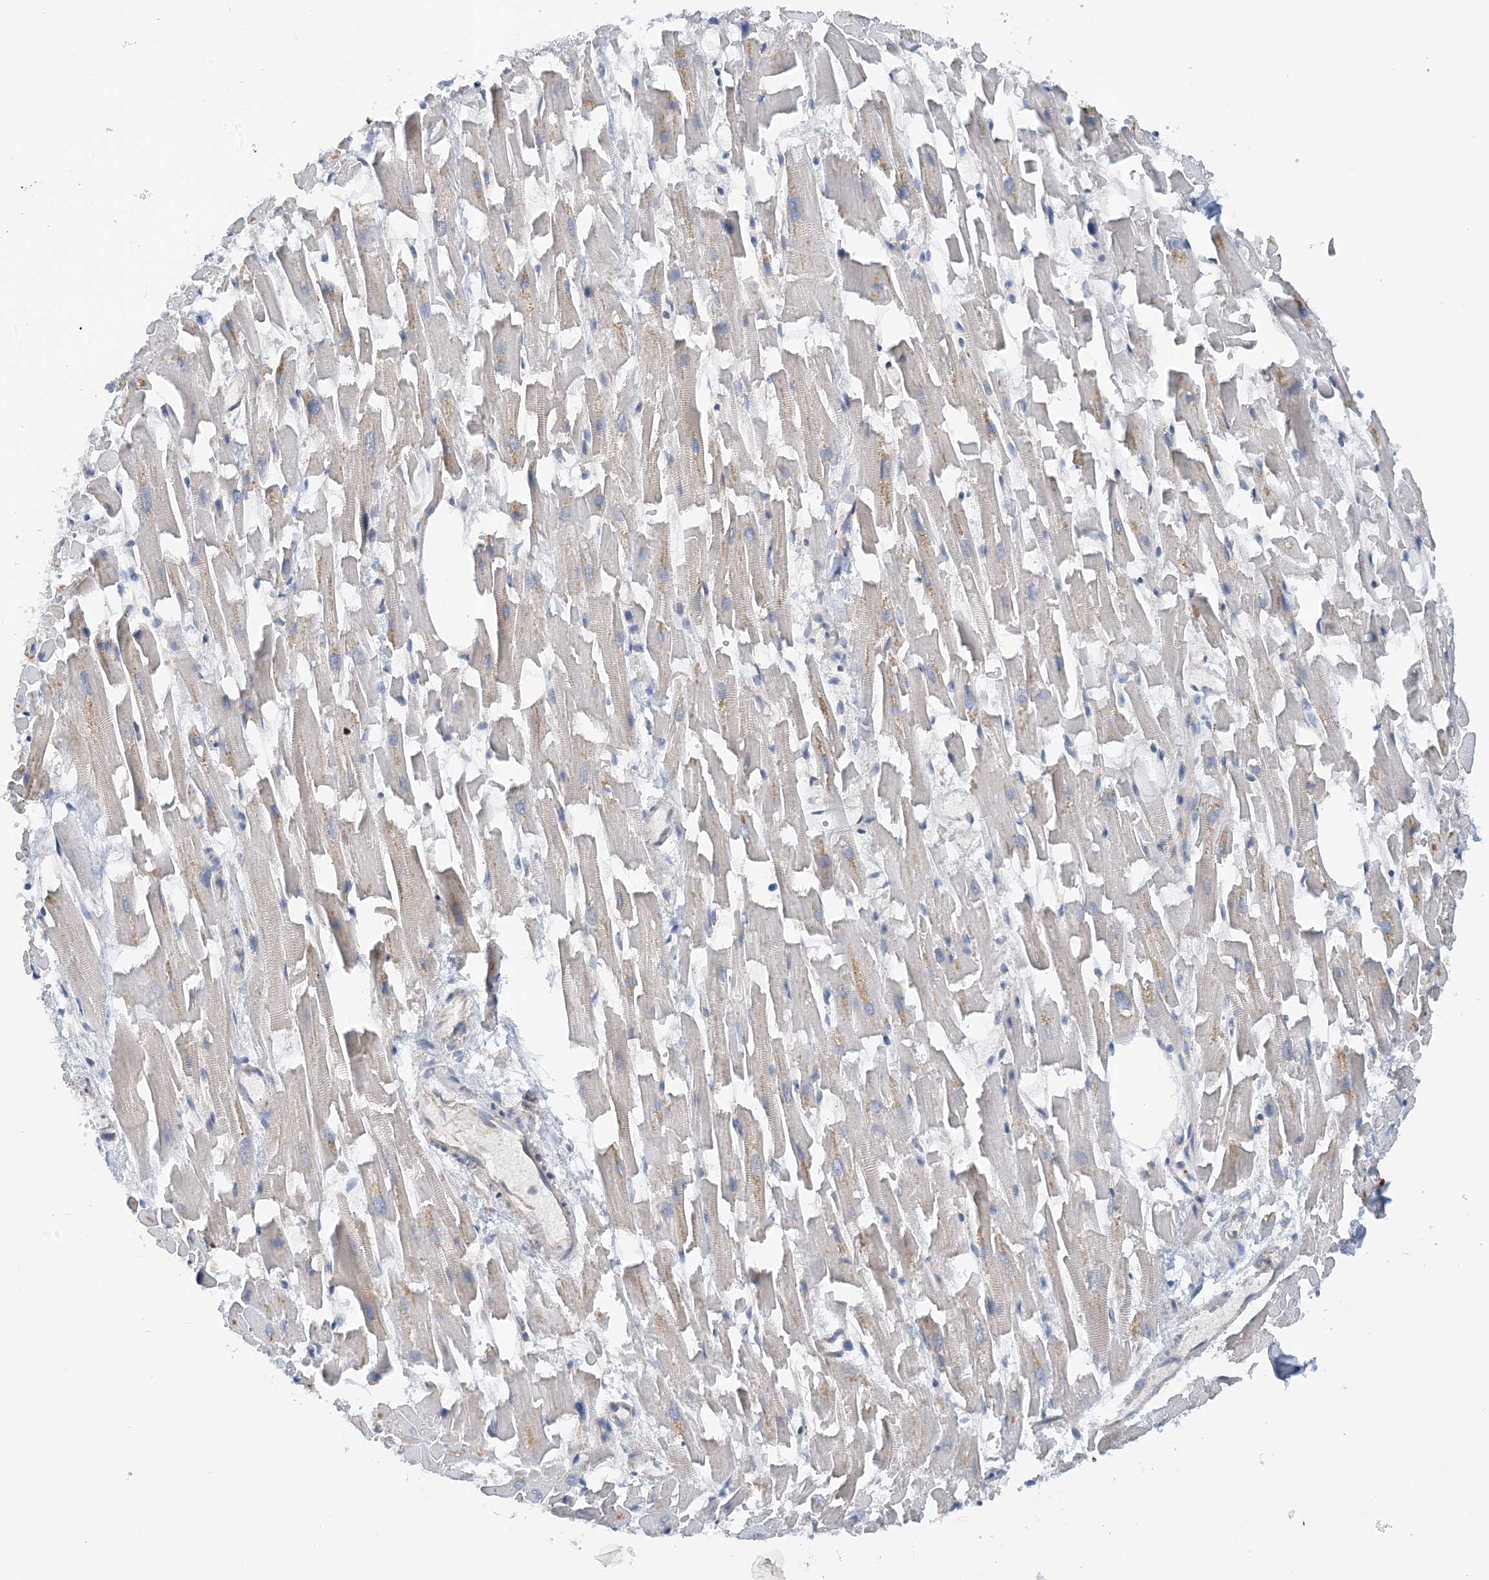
{"staining": {"intensity": "weak", "quantity": "<25%", "location": "cytoplasmic/membranous"}, "tissue": "heart muscle", "cell_type": "Cardiomyocytes", "image_type": "normal", "snomed": [{"axis": "morphology", "description": "Normal tissue, NOS"}, {"axis": "topography", "description": "Heart"}], "caption": "Immunohistochemistry (IHC) of benign heart muscle shows no expression in cardiomyocytes.", "gene": "SLC5A11", "patient": {"sex": "female", "age": 64}}